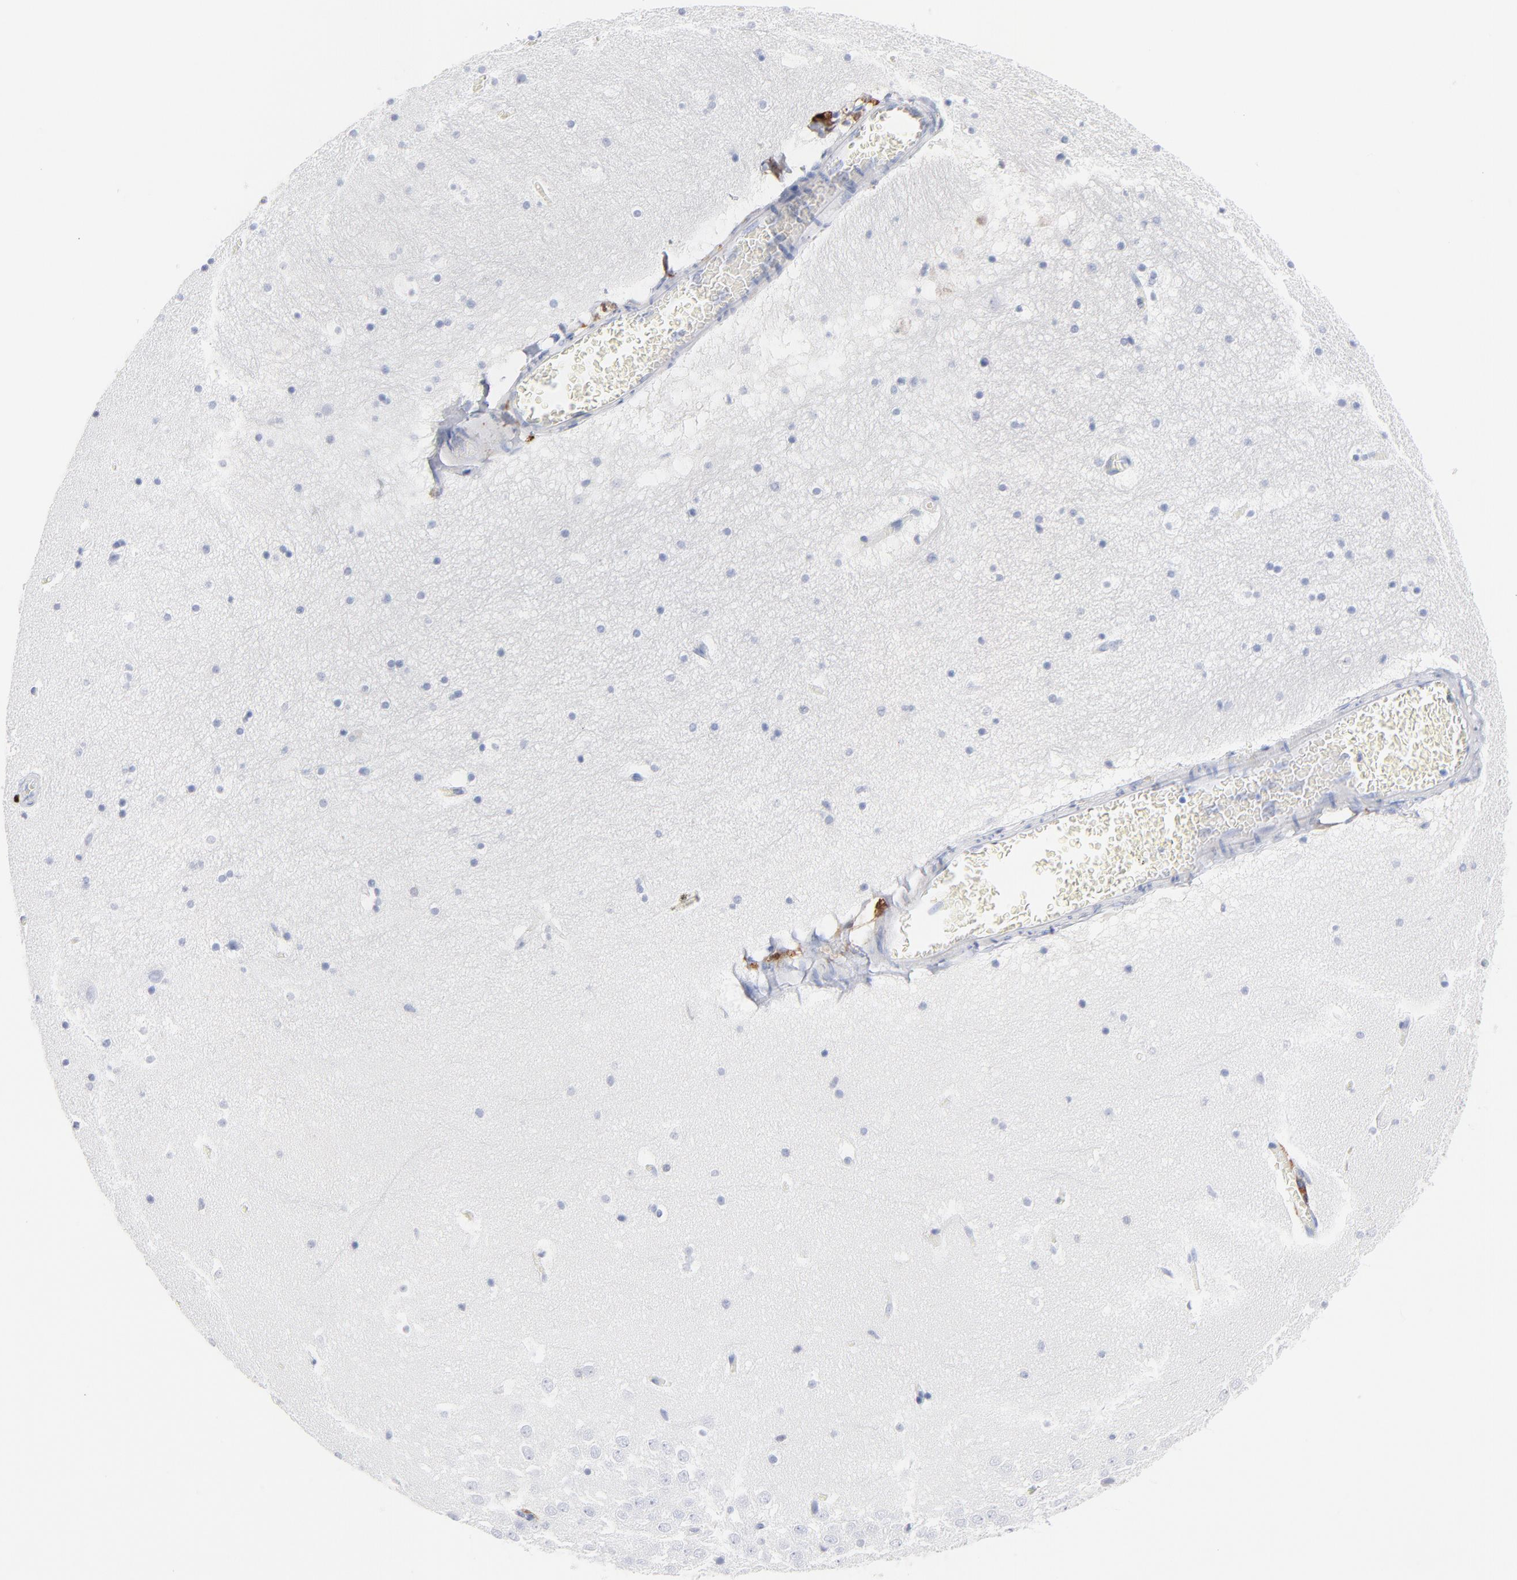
{"staining": {"intensity": "negative", "quantity": "none", "location": "none"}, "tissue": "hippocampus", "cell_type": "Glial cells", "image_type": "normal", "snomed": [{"axis": "morphology", "description": "Normal tissue, NOS"}, {"axis": "topography", "description": "Hippocampus"}], "caption": "The photomicrograph demonstrates no significant expression in glial cells of hippocampus. Nuclei are stained in blue.", "gene": "IFIT2", "patient": {"sex": "male", "age": 45}}